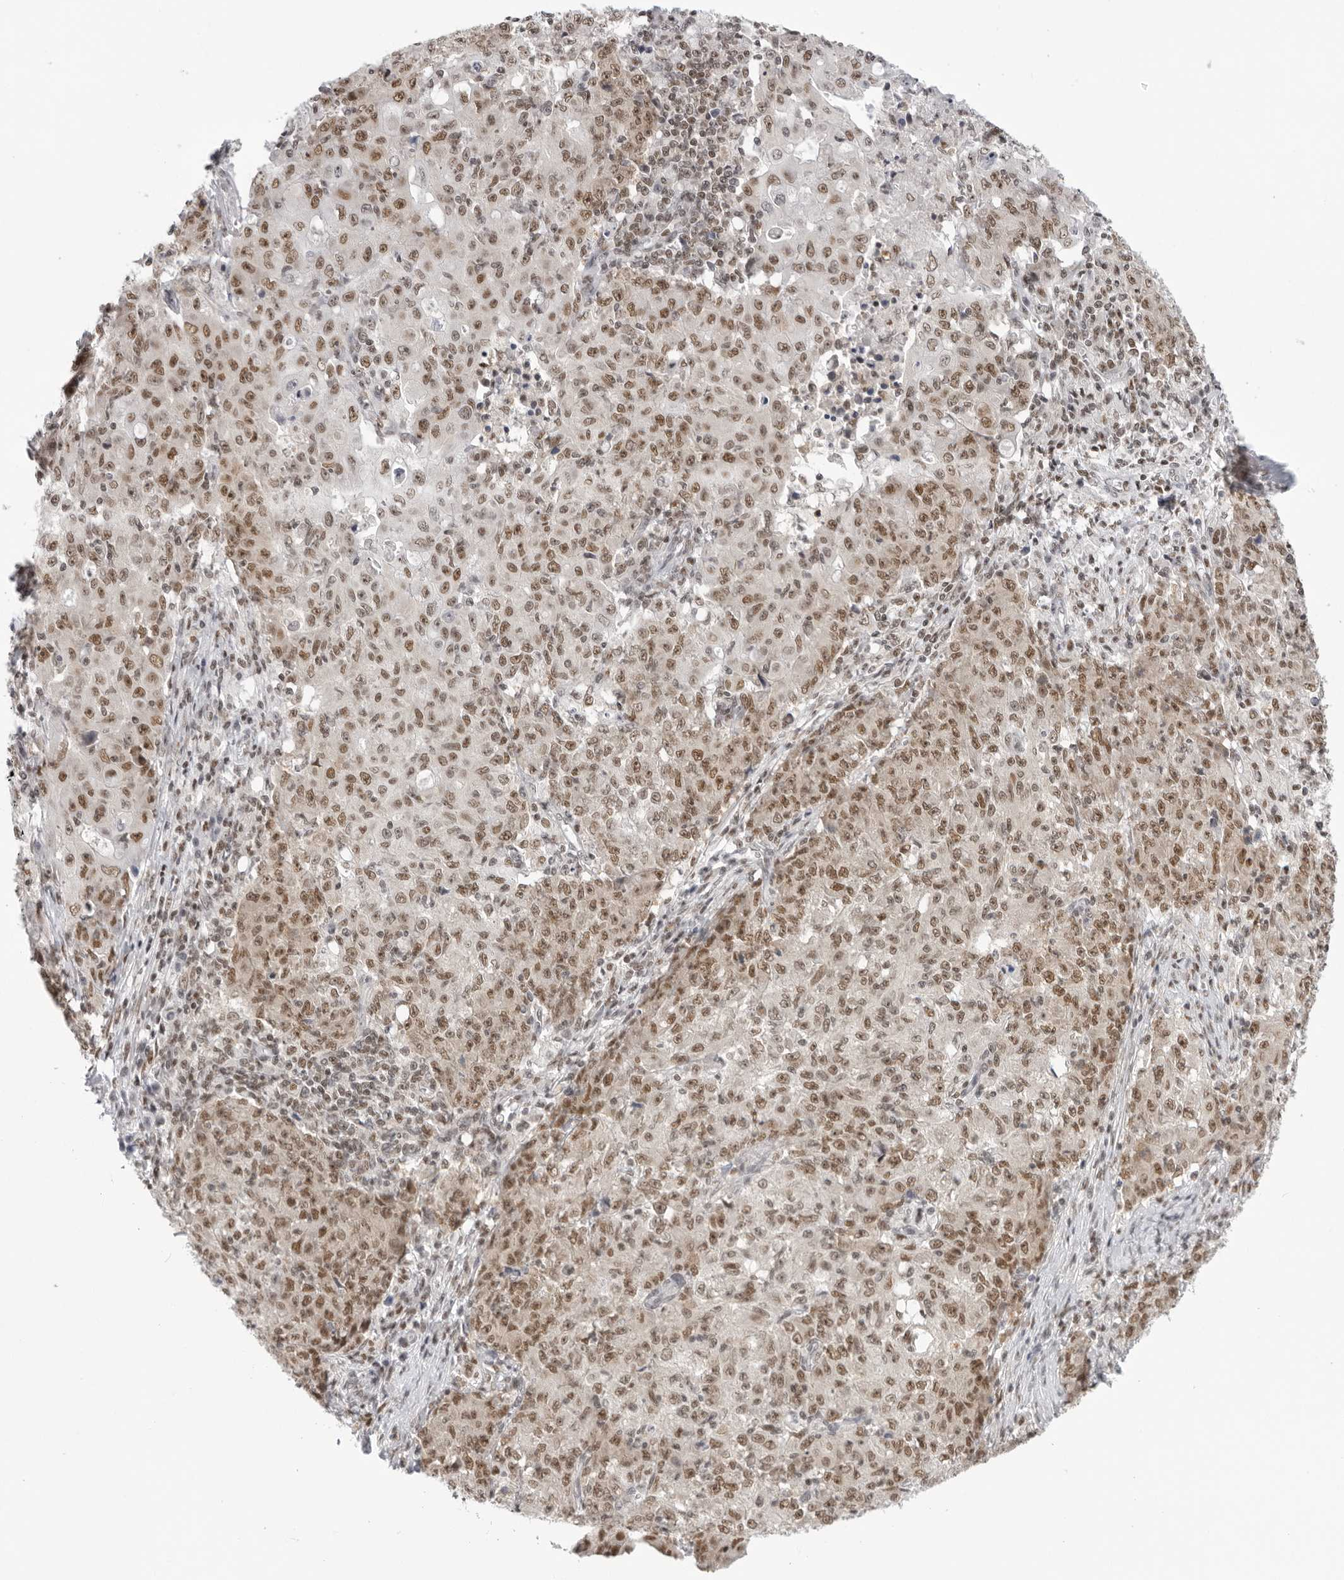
{"staining": {"intensity": "moderate", "quantity": ">75%", "location": "nuclear"}, "tissue": "ovarian cancer", "cell_type": "Tumor cells", "image_type": "cancer", "snomed": [{"axis": "morphology", "description": "Carcinoma, endometroid"}, {"axis": "topography", "description": "Ovary"}], "caption": "This histopathology image shows IHC staining of human ovarian endometroid carcinoma, with medium moderate nuclear positivity in about >75% of tumor cells.", "gene": "RPA2", "patient": {"sex": "female", "age": 42}}